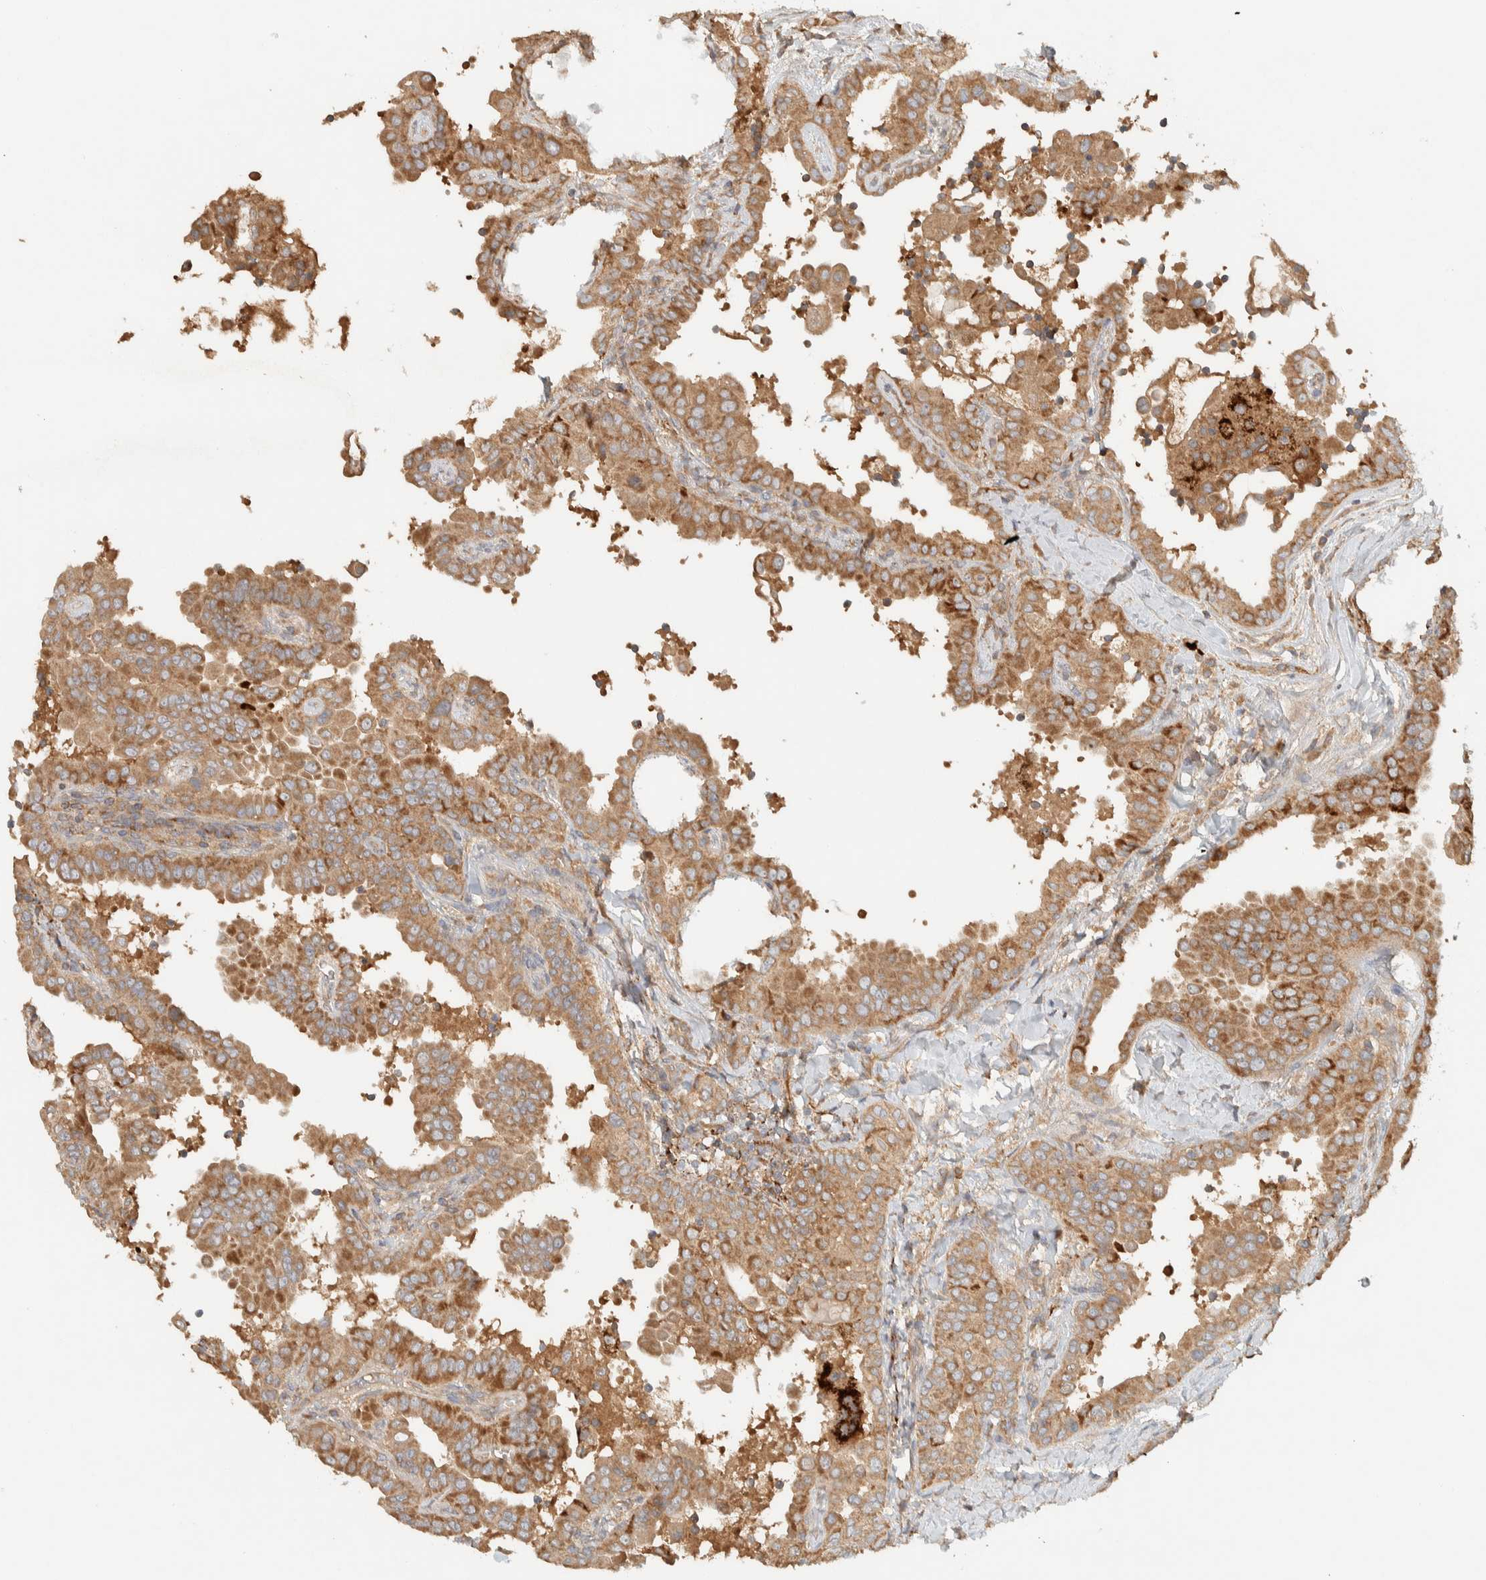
{"staining": {"intensity": "moderate", "quantity": ">75%", "location": "cytoplasmic/membranous"}, "tissue": "thyroid cancer", "cell_type": "Tumor cells", "image_type": "cancer", "snomed": [{"axis": "morphology", "description": "Papillary adenocarcinoma, NOS"}, {"axis": "topography", "description": "Thyroid gland"}], "caption": "About >75% of tumor cells in papillary adenocarcinoma (thyroid) reveal moderate cytoplasmic/membranous protein positivity as visualized by brown immunohistochemical staining.", "gene": "FAM167A", "patient": {"sex": "male", "age": 33}}